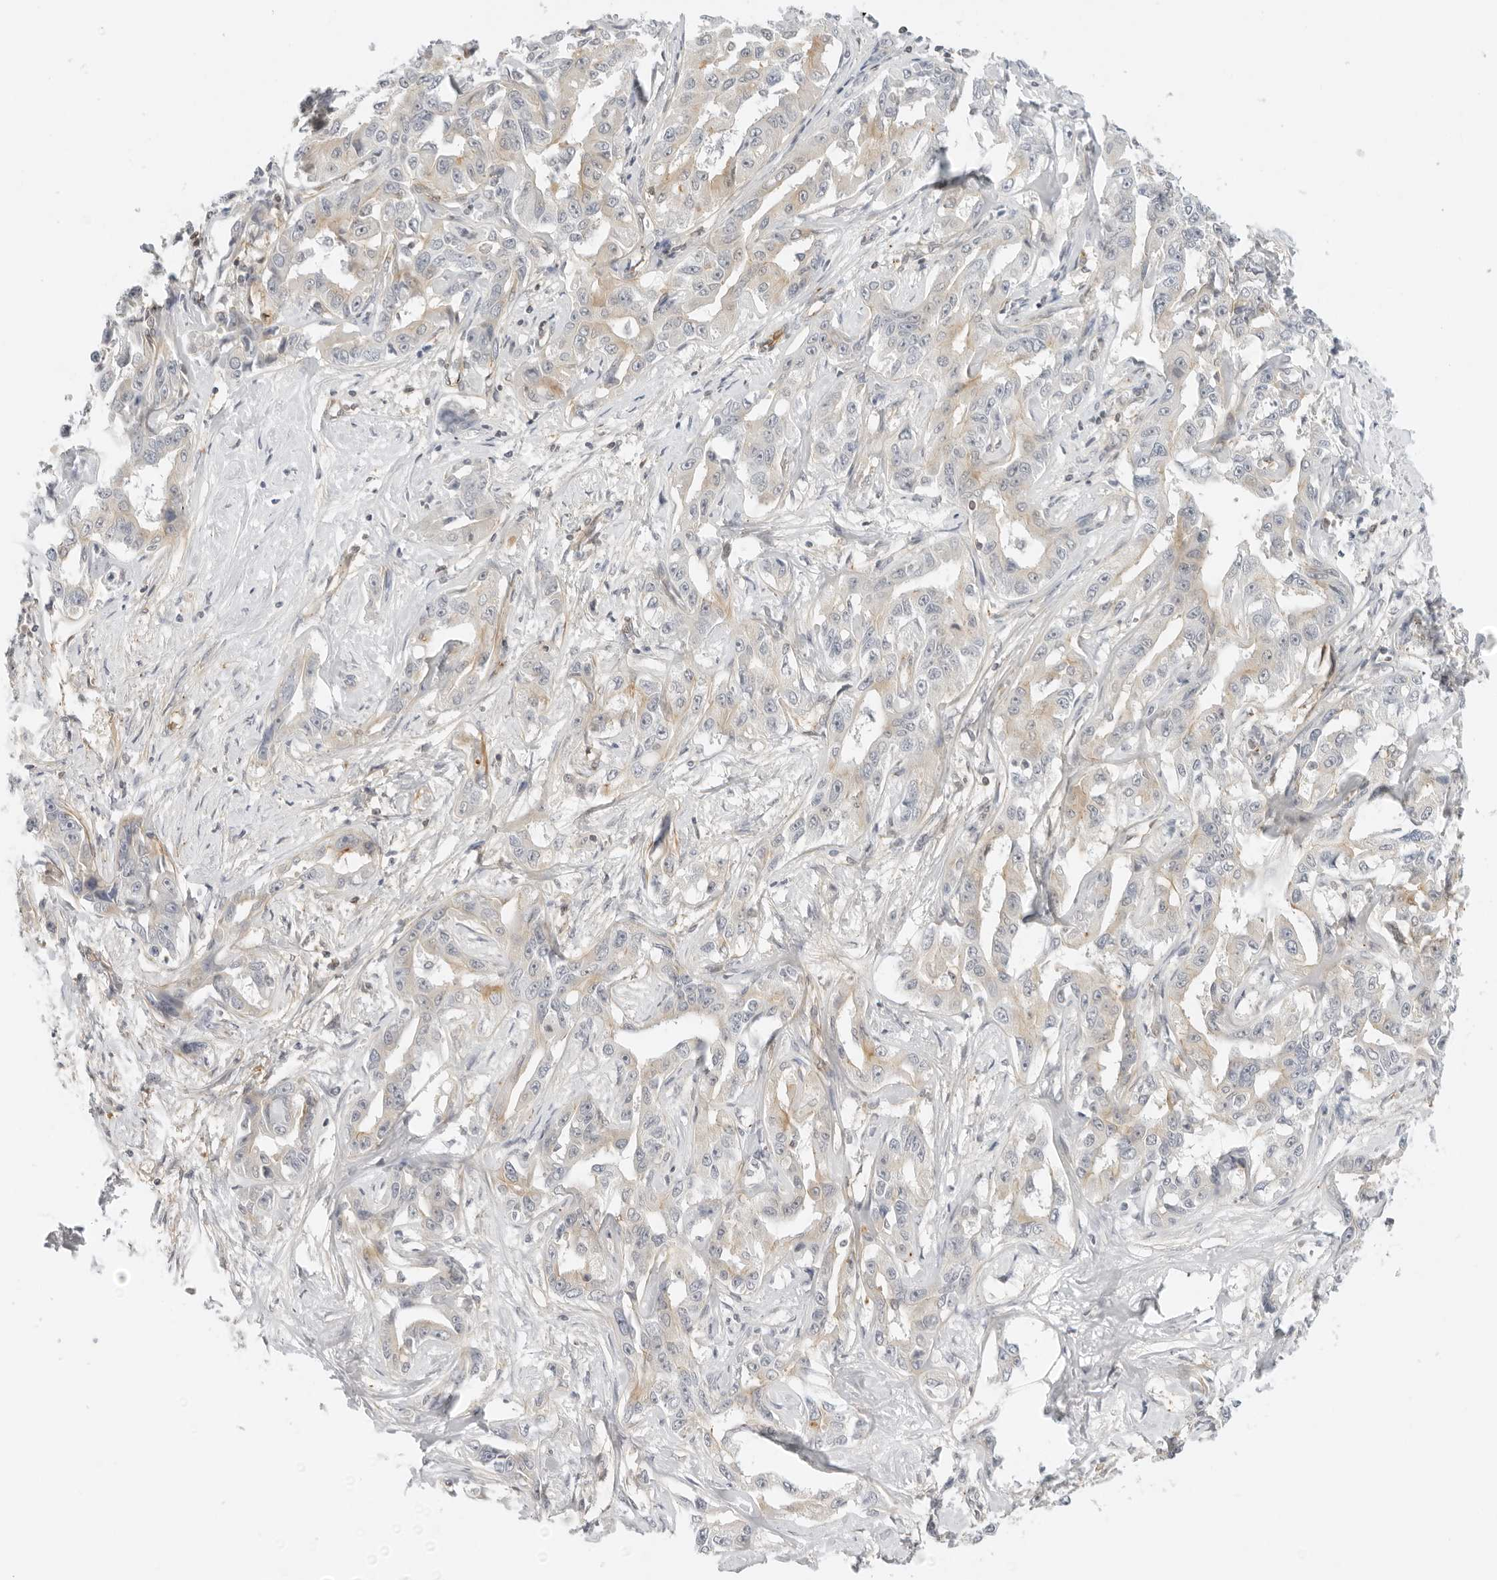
{"staining": {"intensity": "weak", "quantity": "<25%", "location": "cytoplasmic/membranous"}, "tissue": "liver cancer", "cell_type": "Tumor cells", "image_type": "cancer", "snomed": [{"axis": "morphology", "description": "Cholangiocarcinoma"}, {"axis": "topography", "description": "Liver"}], "caption": "DAB (3,3'-diaminobenzidine) immunohistochemical staining of cholangiocarcinoma (liver) reveals no significant staining in tumor cells. (Stains: DAB immunohistochemistry with hematoxylin counter stain, Microscopy: brightfield microscopy at high magnification).", "gene": "OSCP1", "patient": {"sex": "male", "age": 59}}